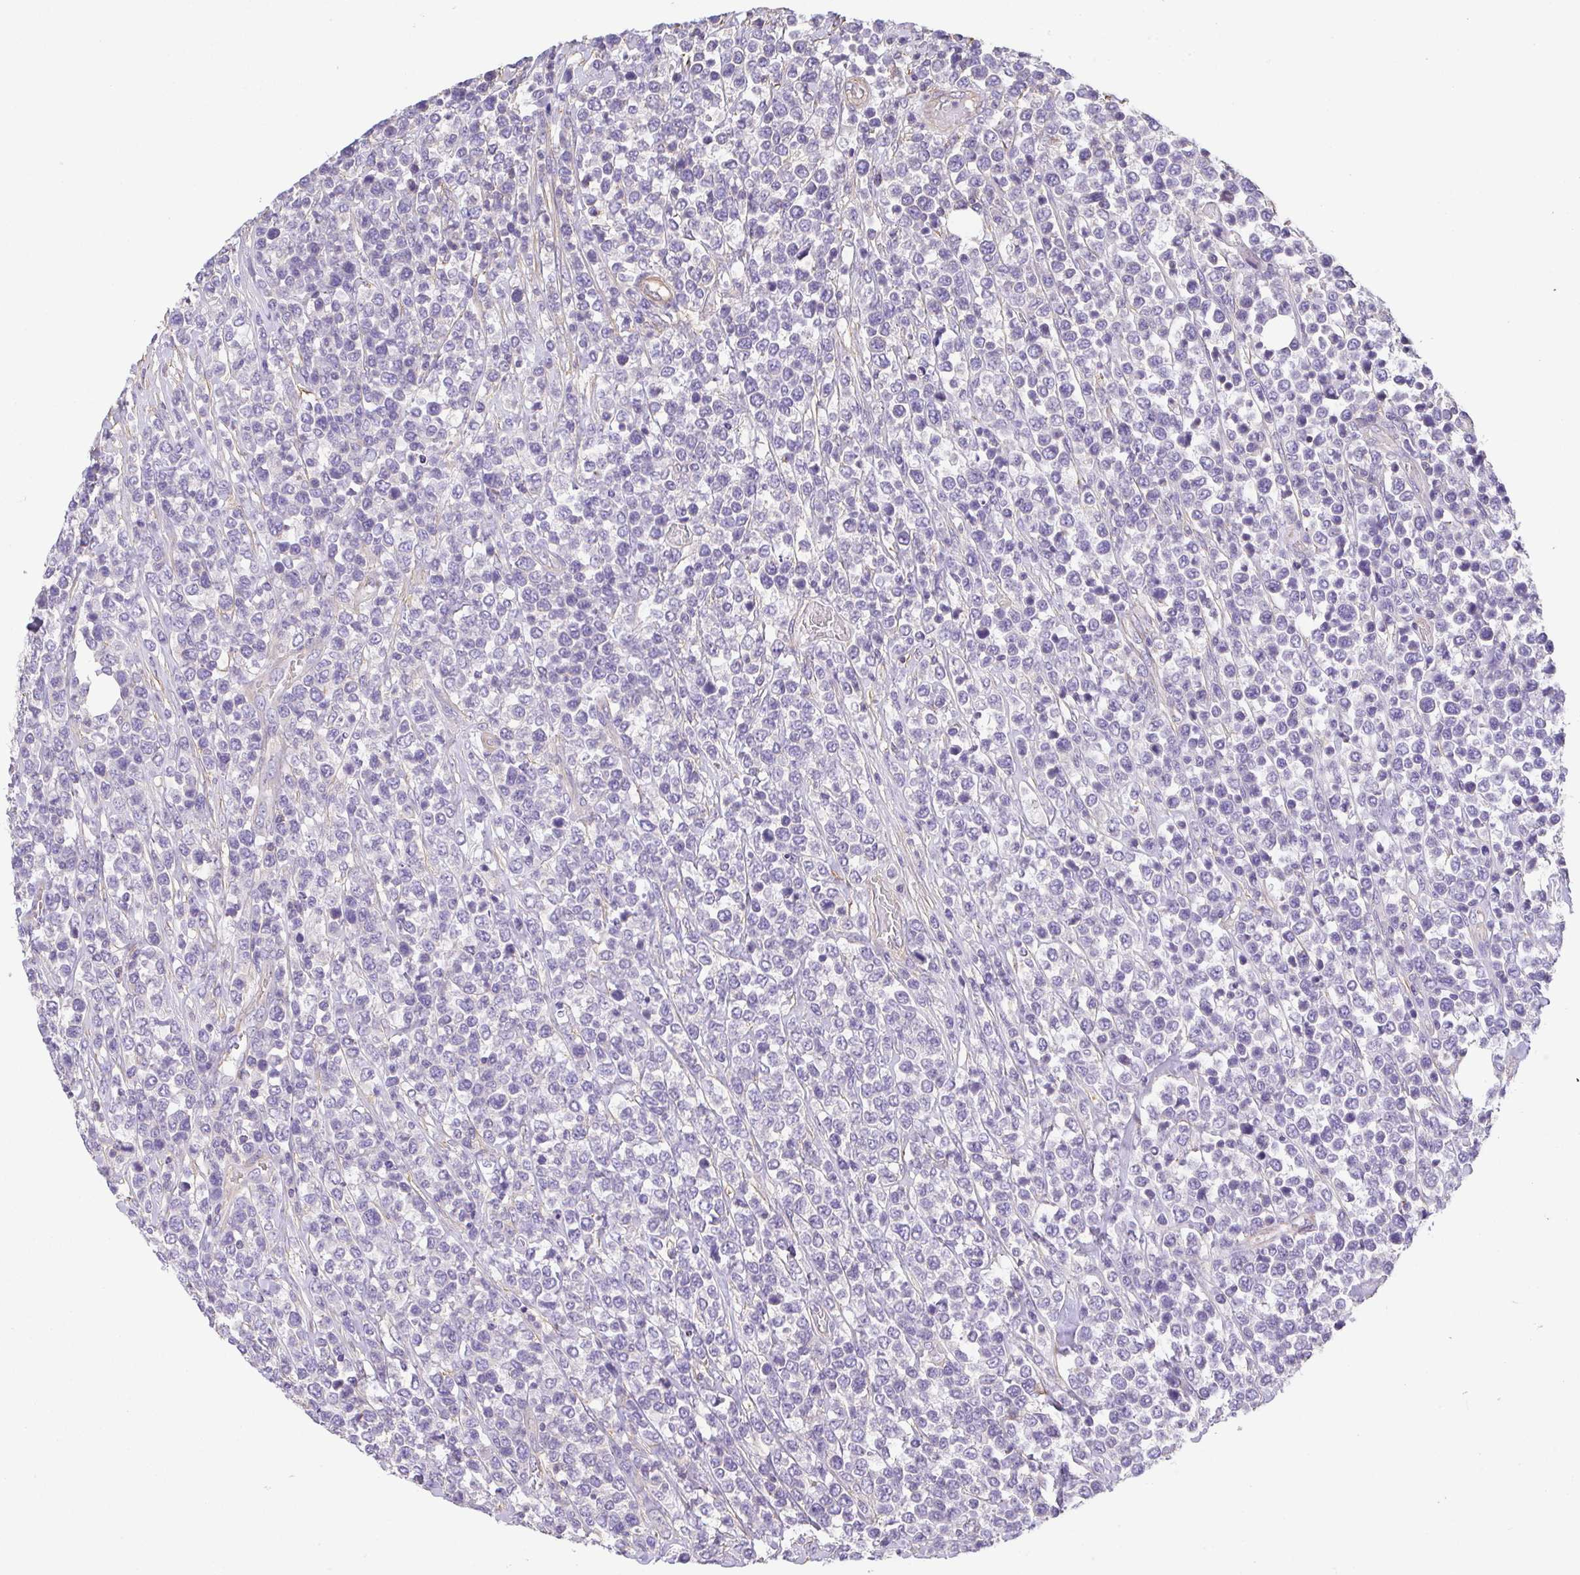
{"staining": {"intensity": "negative", "quantity": "none", "location": "none"}, "tissue": "lymphoma", "cell_type": "Tumor cells", "image_type": "cancer", "snomed": [{"axis": "morphology", "description": "Malignant lymphoma, non-Hodgkin's type, High grade"}, {"axis": "topography", "description": "Soft tissue"}], "caption": "The micrograph shows no staining of tumor cells in malignant lymphoma, non-Hodgkin's type (high-grade).", "gene": "MYL6", "patient": {"sex": "female", "age": 56}}